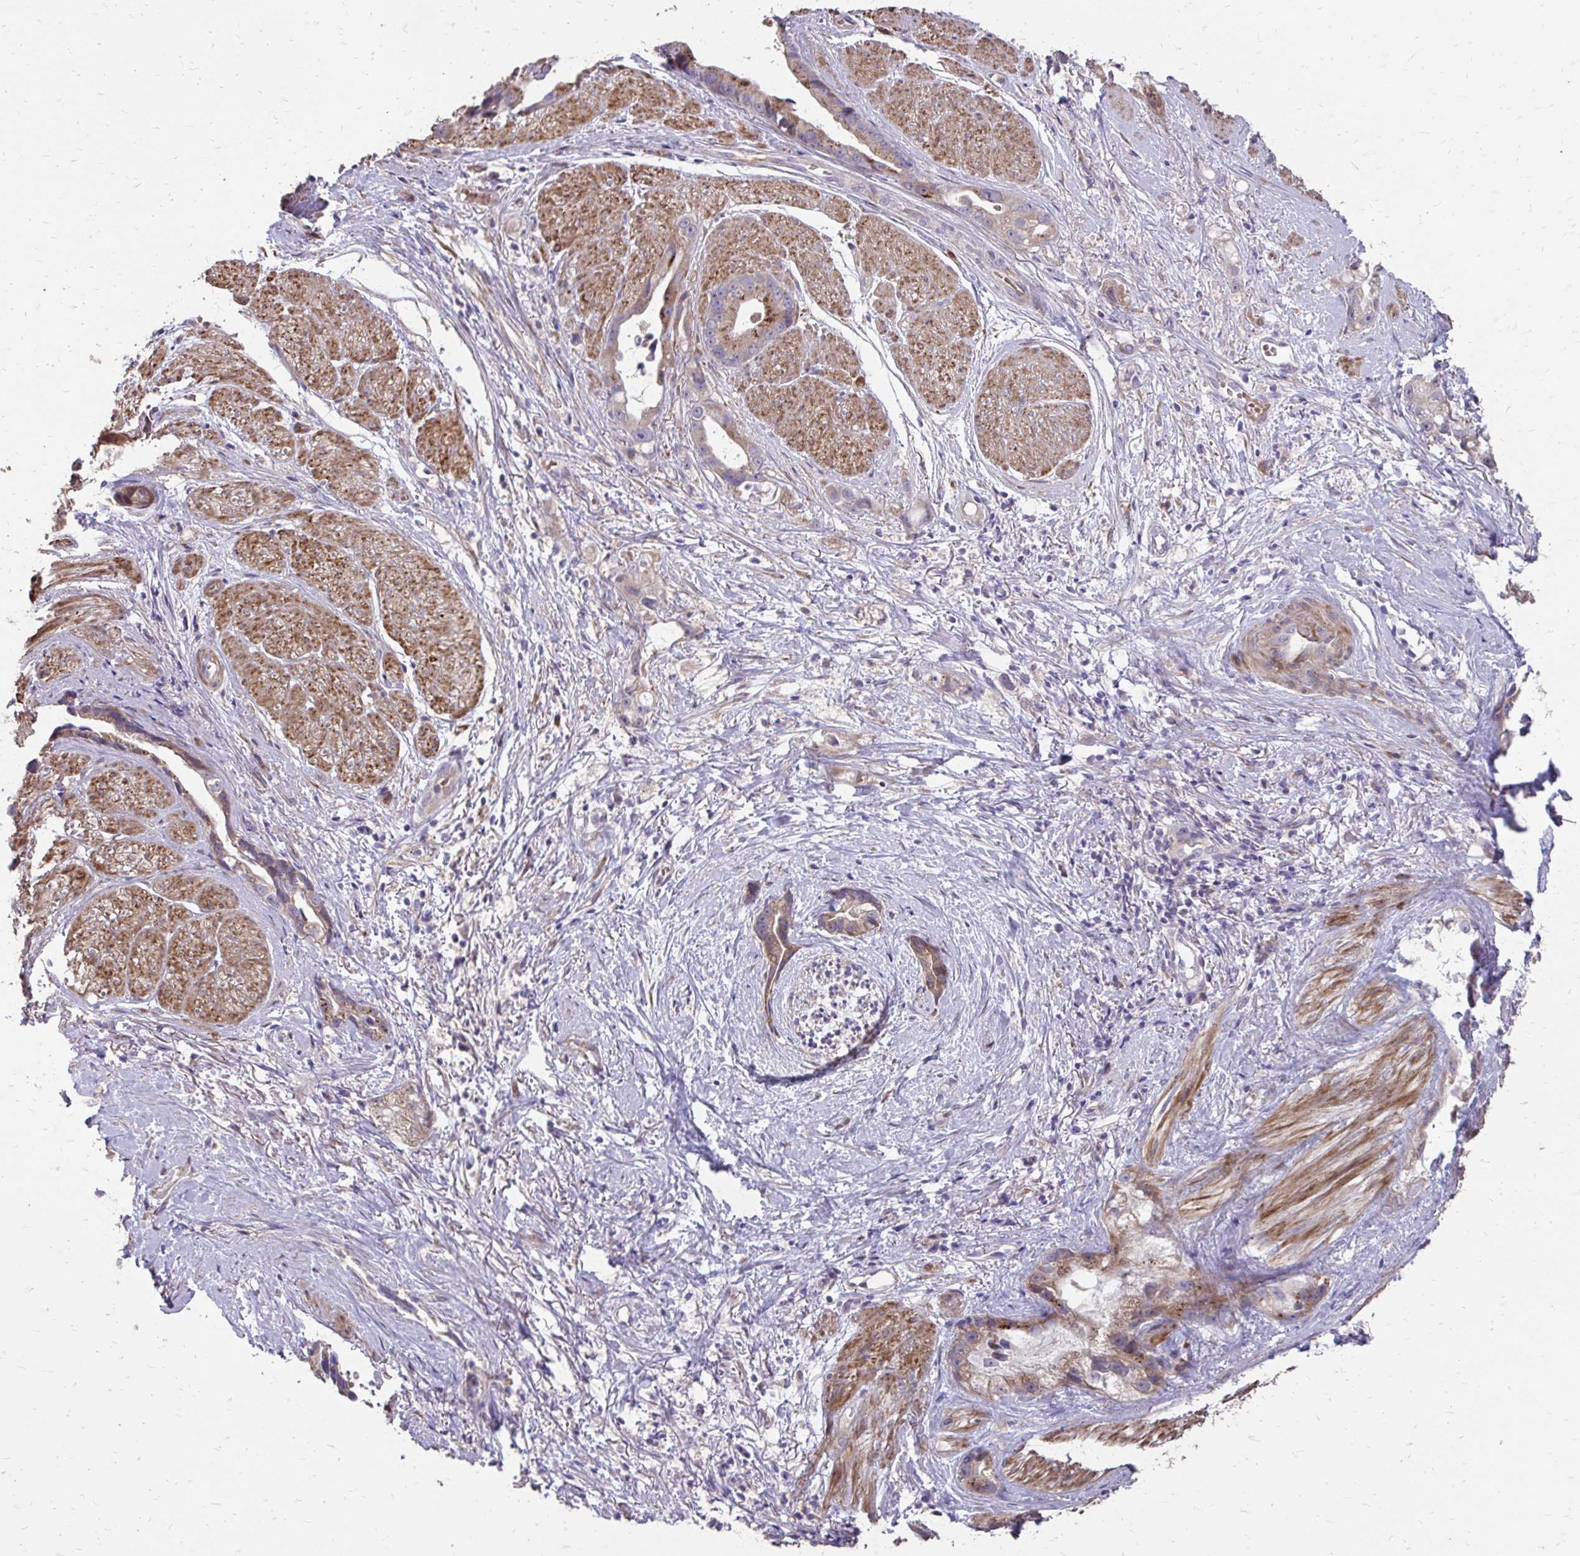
{"staining": {"intensity": "weak", "quantity": "25%-75%", "location": "cytoplasmic/membranous"}, "tissue": "stomach cancer", "cell_type": "Tumor cells", "image_type": "cancer", "snomed": [{"axis": "morphology", "description": "Adenocarcinoma, NOS"}, {"axis": "topography", "description": "Stomach"}], "caption": "Stomach cancer (adenocarcinoma) stained with DAB immunohistochemistry exhibits low levels of weak cytoplasmic/membranous positivity in about 25%-75% of tumor cells.", "gene": "MYORG", "patient": {"sex": "male", "age": 55}}